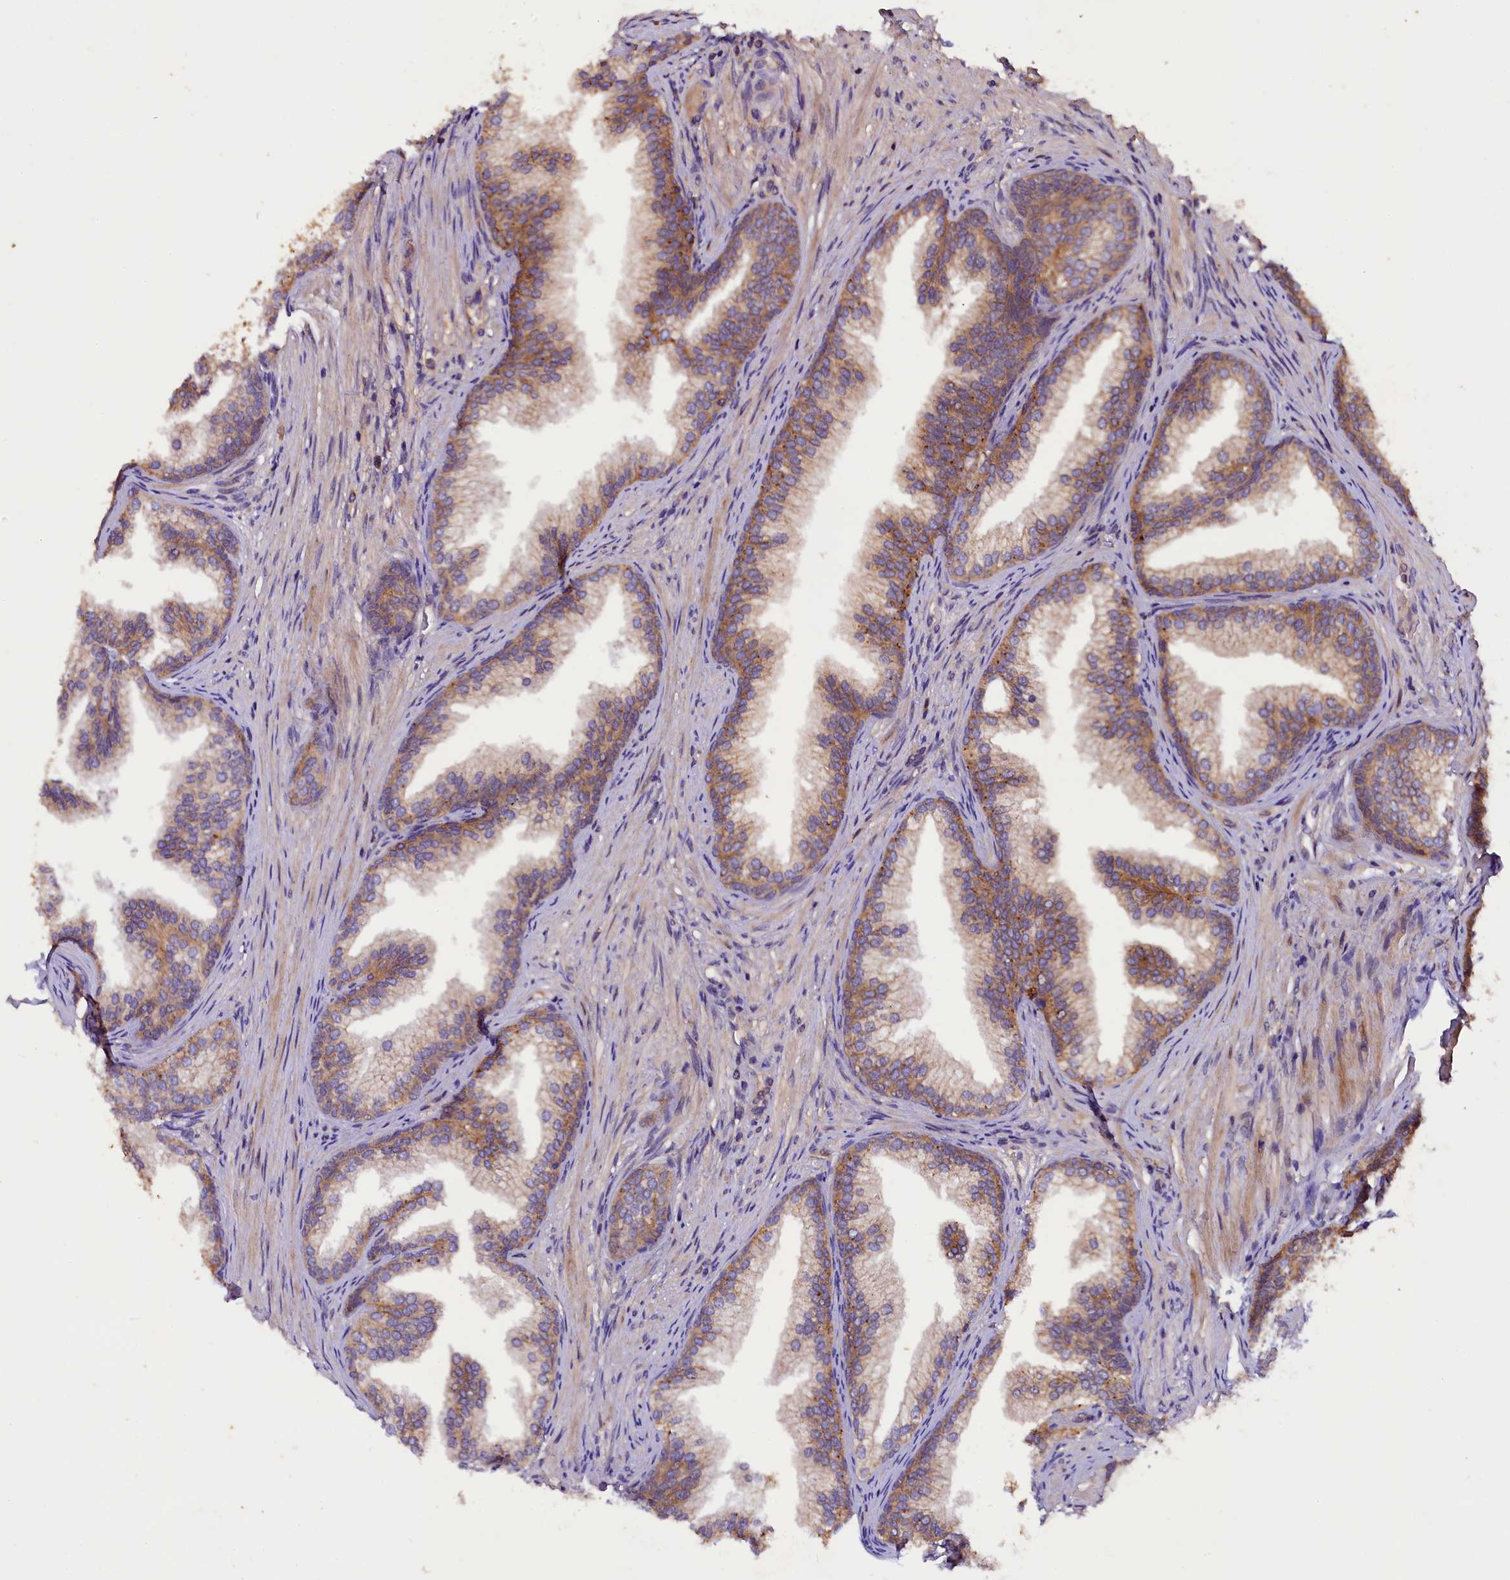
{"staining": {"intensity": "moderate", "quantity": "25%-75%", "location": "cytoplasmic/membranous"}, "tissue": "prostate", "cell_type": "Glandular cells", "image_type": "normal", "snomed": [{"axis": "morphology", "description": "Normal tissue, NOS"}, {"axis": "topography", "description": "Prostate"}], "caption": "Prostate stained with DAB (3,3'-diaminobenzidine) immunohistochemistry (IHC) shows medium levels of moderate cytoplasmic/membranous staining in approximately 25%-75% of glandular cells. (Stains: DAB in brown, nuclei in blue, Microscopy: brightfield microscopy at high magnification).", "gene": "PLXNB1", "patient": {"sex": "male", "age": 76}}